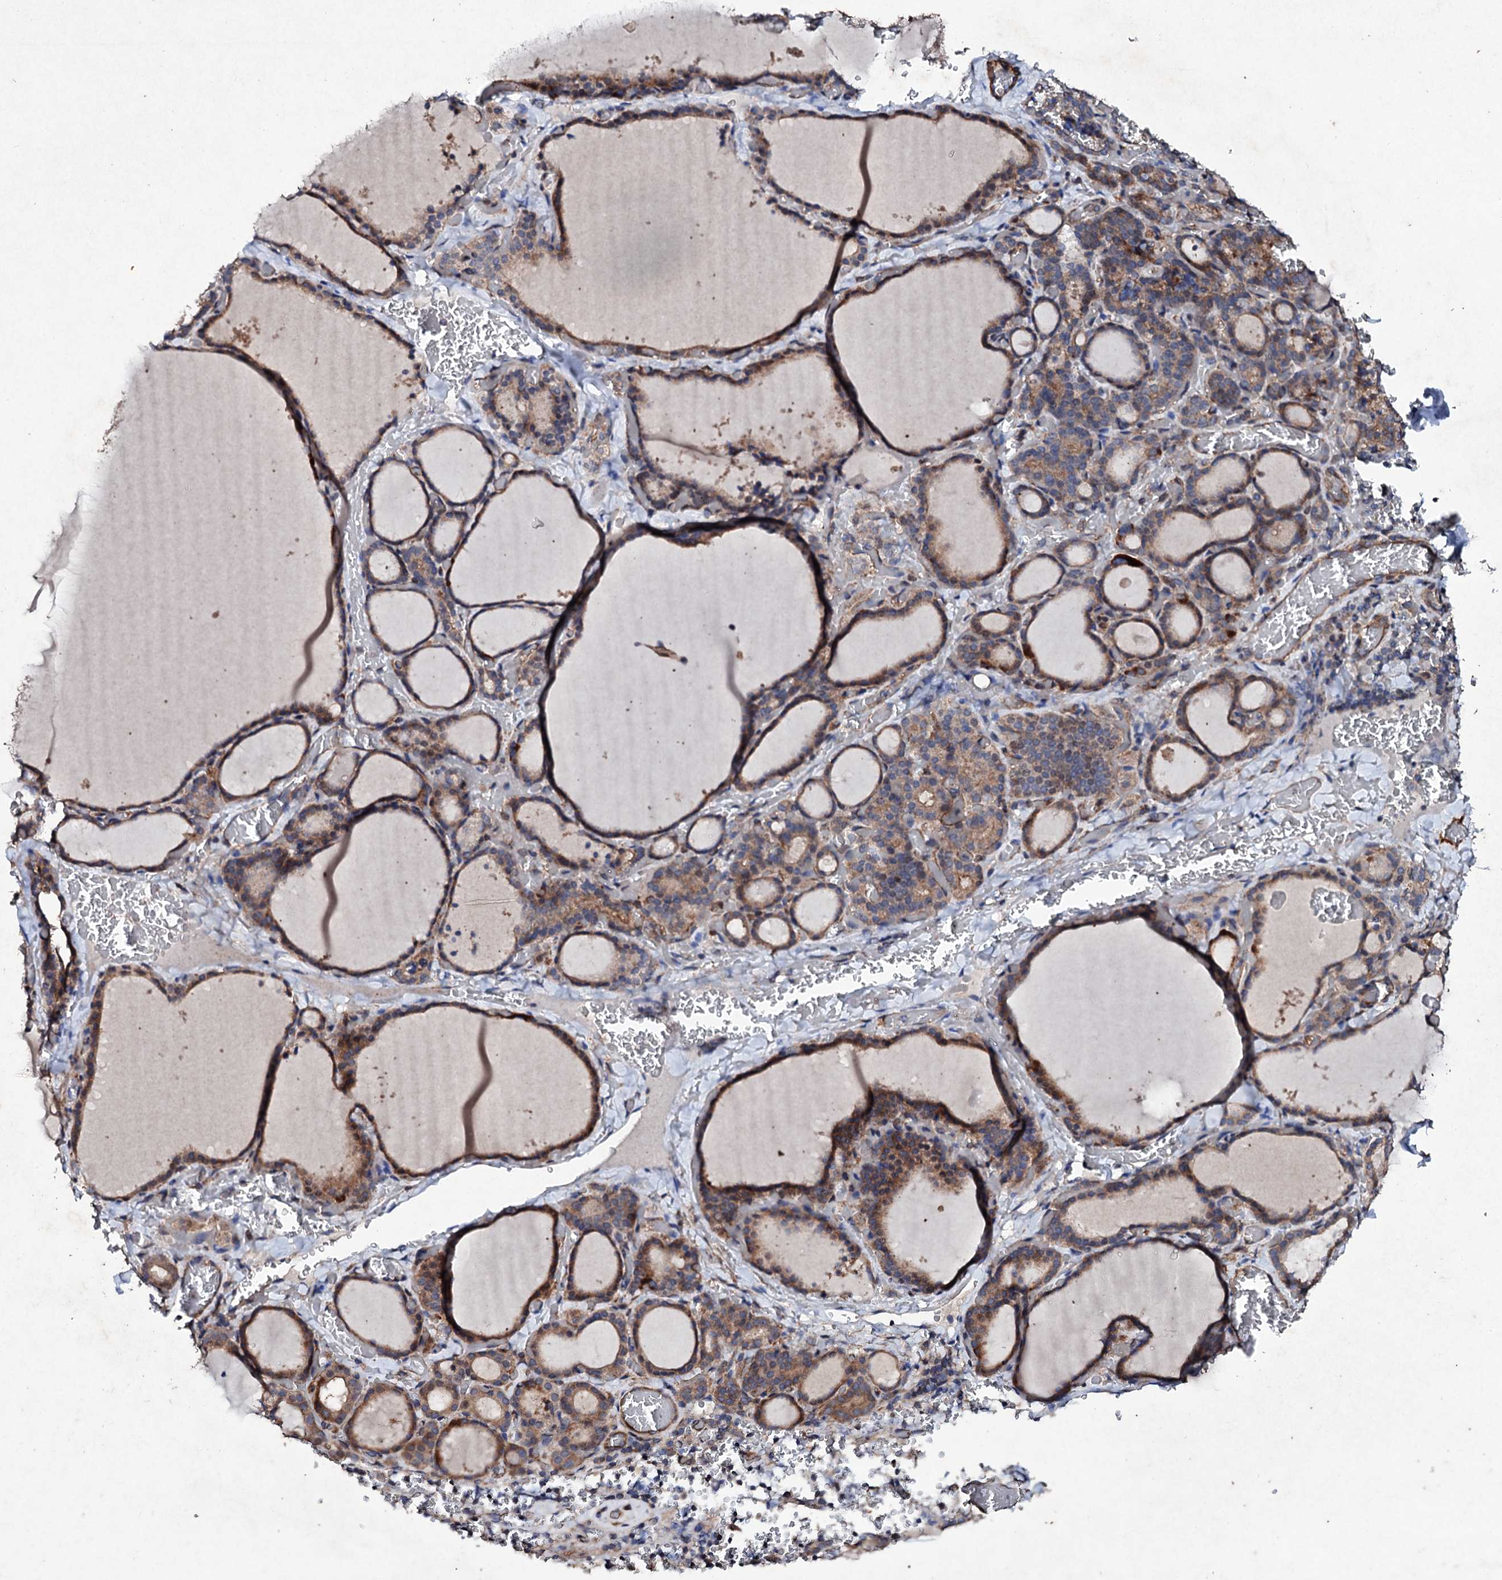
{"staining": {"intensity": "moderate", "quantity": ">75%", "location": "cytoplasmic/membranous"}, "tissue": "thyroid gland", "cell_type": "Glandular cells", "image_type": "normal", "snomed": [{"axis": "morphology", "description": "Normal tissue, NOS"}, {"axis": "topography", "description": "Thyroid gland"}], "caption": "Benign thyroid gland exhibits moderate cytoplasmic/membranous staining in approximately >75% of glandular cells, visualized by immunohistochemistry. The staining was performed using DAB (3,3'-diaminobenzidine), with brown indicating positive protein expression. Nuclei are stained blue with hematoxylin.", "gene": "MOCOS", "patient": {"sex": "female", "age": 39}}